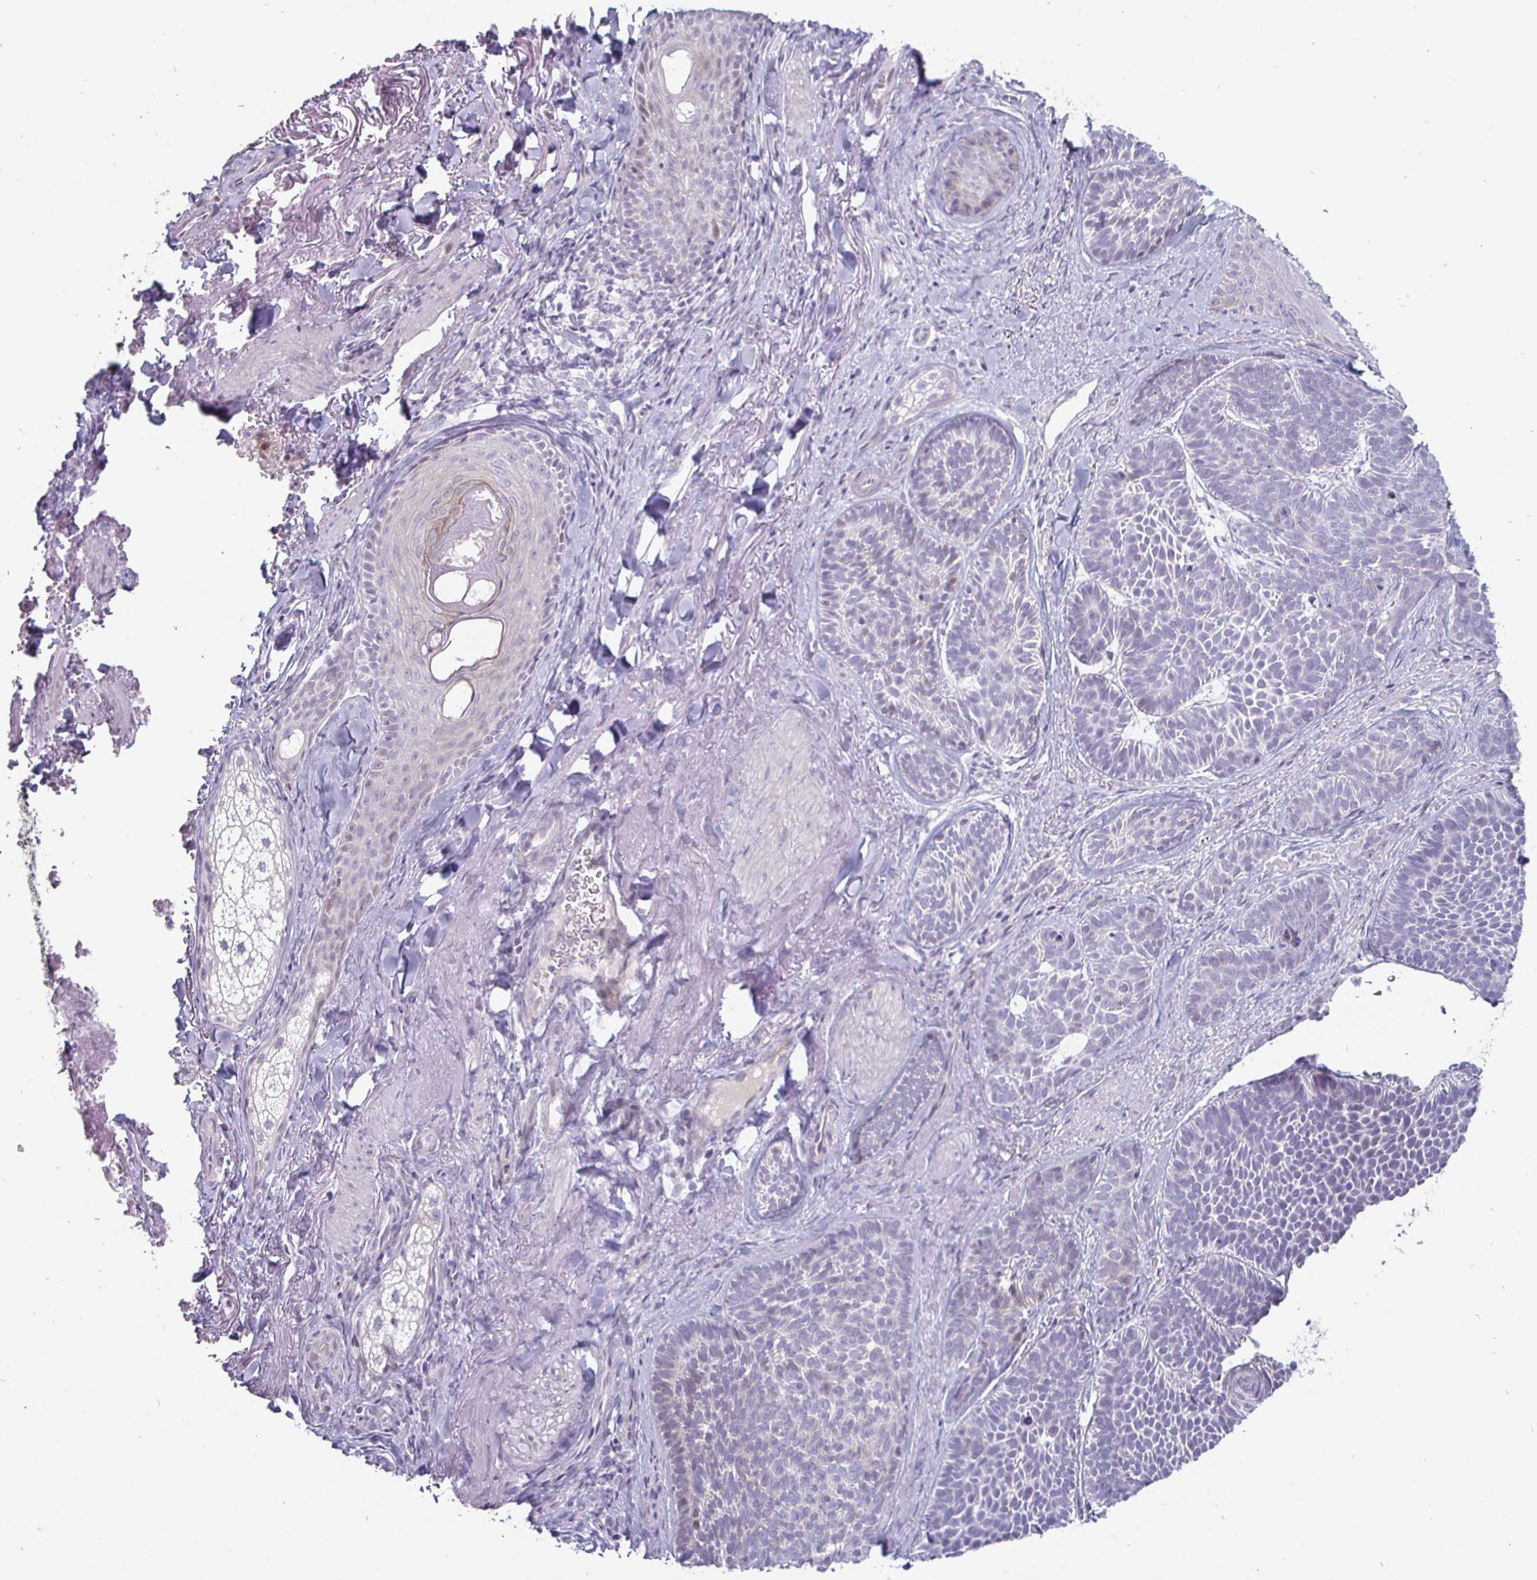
{"staining": {"intensity": "negative", "quantity": "none", "location": "none"}, "tissue": "skin cancer", "cell_type": "Tumor cells", "image_type": "cancer", "snomed": [{"axis": "morphology", "description": "Basal cell carcinoma"}, {"axis": "topography", "description": "Skin"}], "caption": "Image shows no significant protein staining in tumor cells of skin cancer. (IHC, brightfield microscopy, high magnification).", "gene": "DMRTB1", "patient": {"sex": "male", "age": 81}}